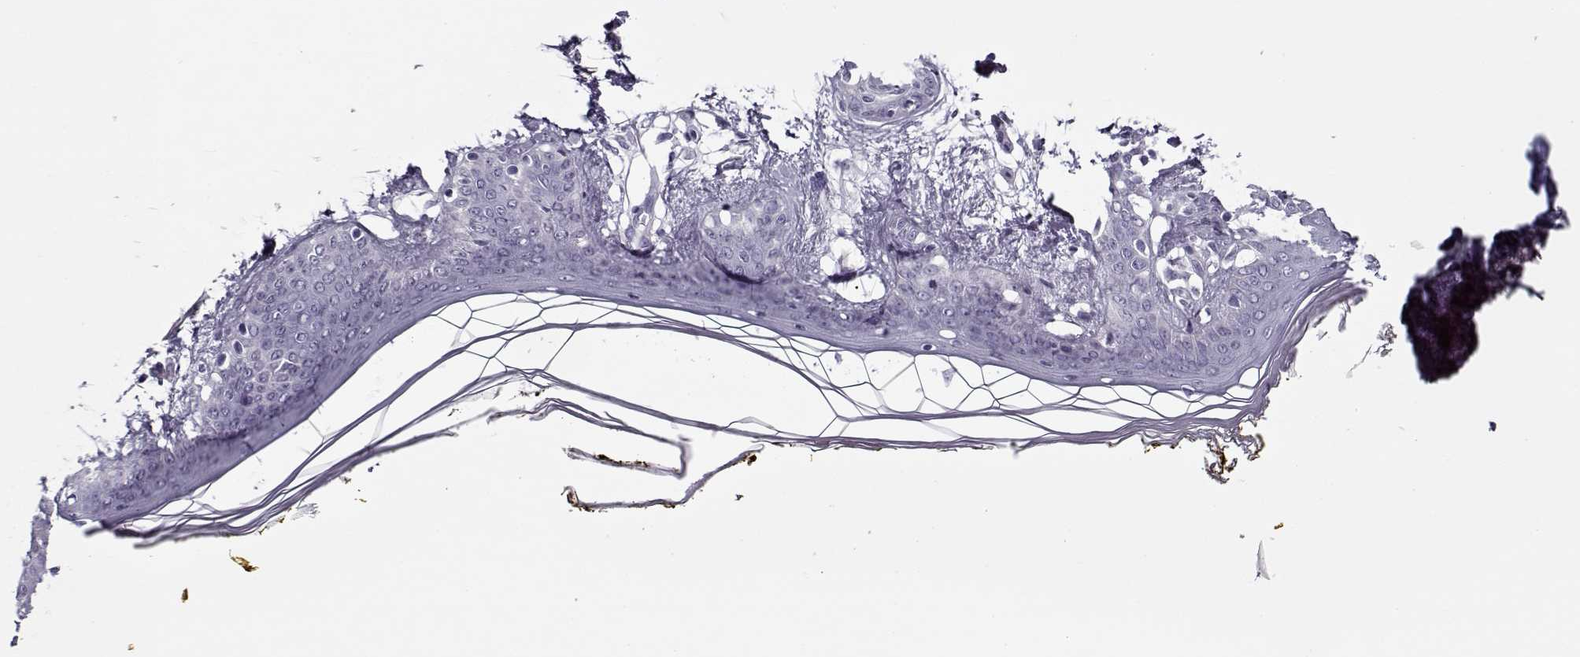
{"staining": {"intensity": "negative", "quantity": "none", "location": "none"}, "tissue": "skin", "cell_type": "Fibroblasts", "image_type": "normal", "snomed": [{"axis": "morphology", "description": "Normal tissue, NOS"}, {"axis": "topography", "description": "Skin"}], "caption": "An immunohistochemistry (IHC) image of unremarkable skin is shown. There is no staining in fibroblasts of skin. (DAB (3,3'-diaminobenzidine) IHC visualized using brightfield microscopy, high magnification).", "gene": "CIBAR1", "patient": {"sex": "female", "age": 34}}